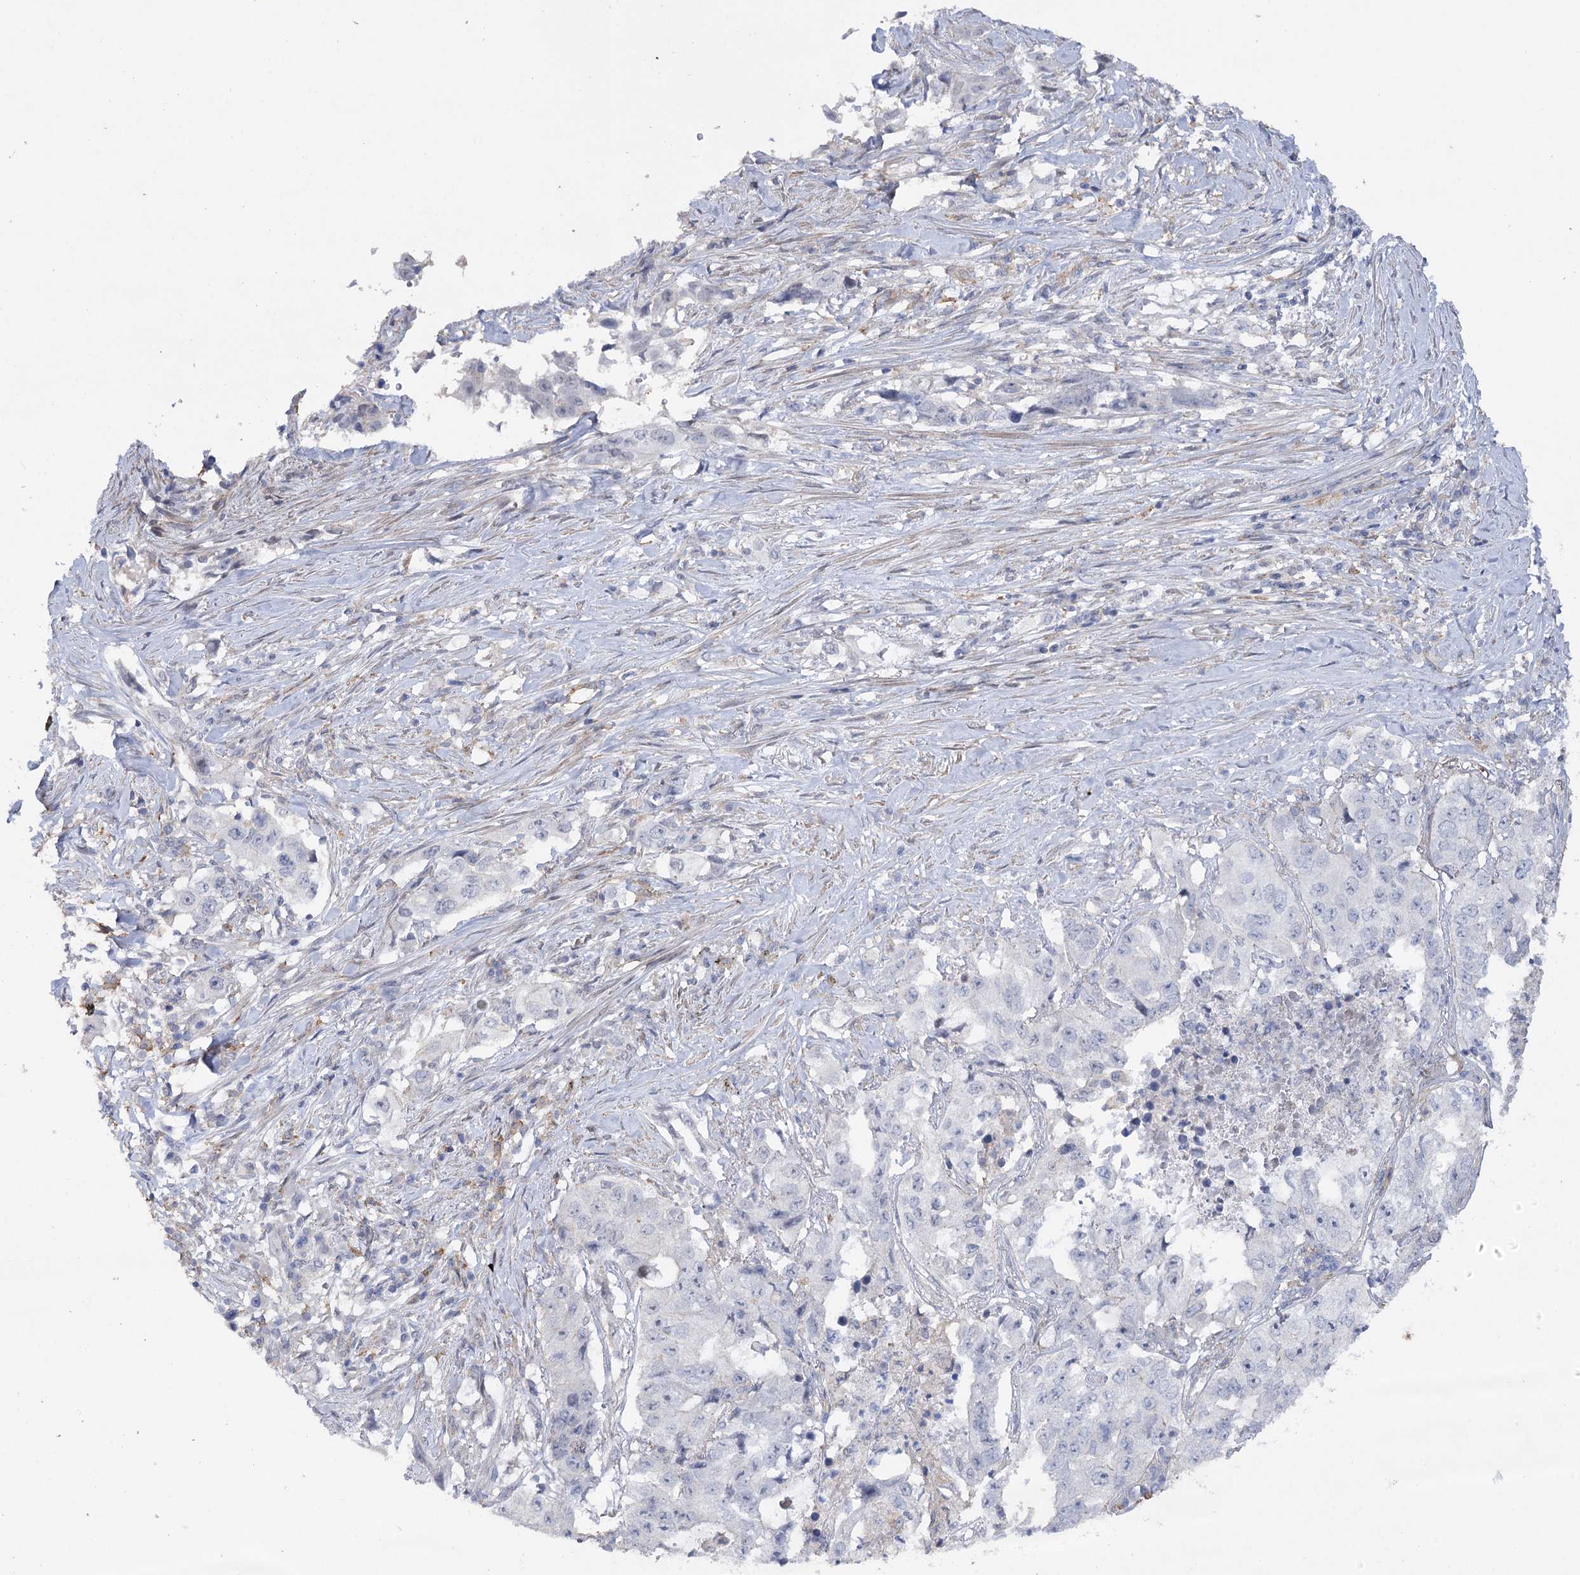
{"staining": {"intensity": "negative", "quantity": "none", "location": "none"}, "tissue": "lung cancer", "cell_type": "Tumor cells", "image_type": "cancer", "snomed": [{"axis": "morphology", "description": "Adenocarcinoma, NOS"}, {"axis": "topography", "description": "Lung"}], "caption": "Human lung adenocarcinoma stained for a protein using IHC shows no staining in tumor cells.", "gene": "OBSL1", "patient": {"sex": "female", "age": 51}}